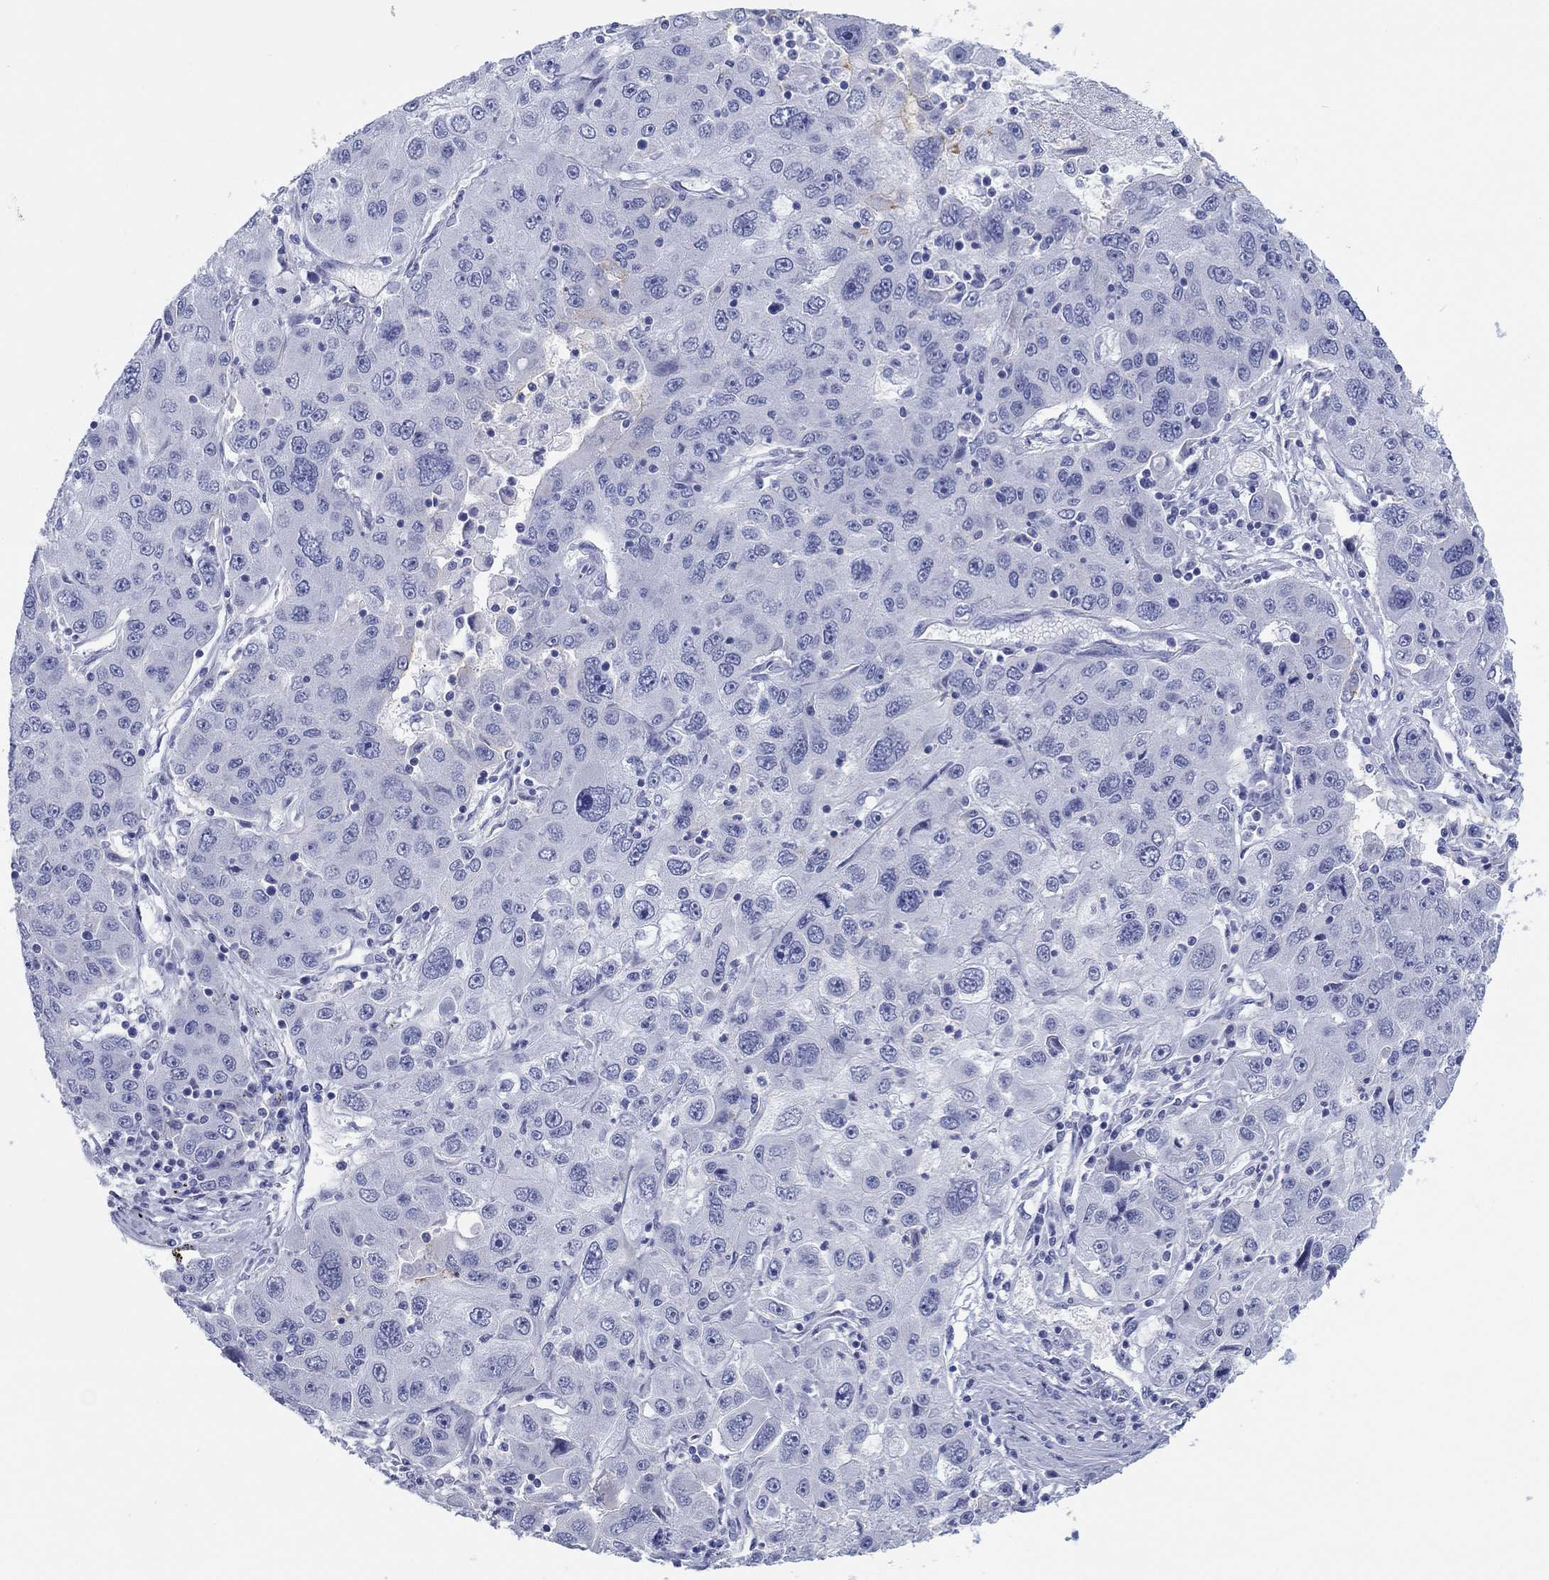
{"staining": {"intensity": "negative", "quantity": "none", "location": "none"}, "tissue": "stomach cancer", "cell_type": "Tumor cells", "image_type": "cancer", "snomed": [{"axis": "morphology", "description": "Adenocarcinoma, NOS"}, {"axis": "topography", "description": "Stomach"}], "caption": "This is an immunohistochemistry micrograph of human adenocarcinoma (stomach). There is no positivity in tumor cells.", "gene": "ATP1B1", "patient": {"sex": "male", "age": 56}}